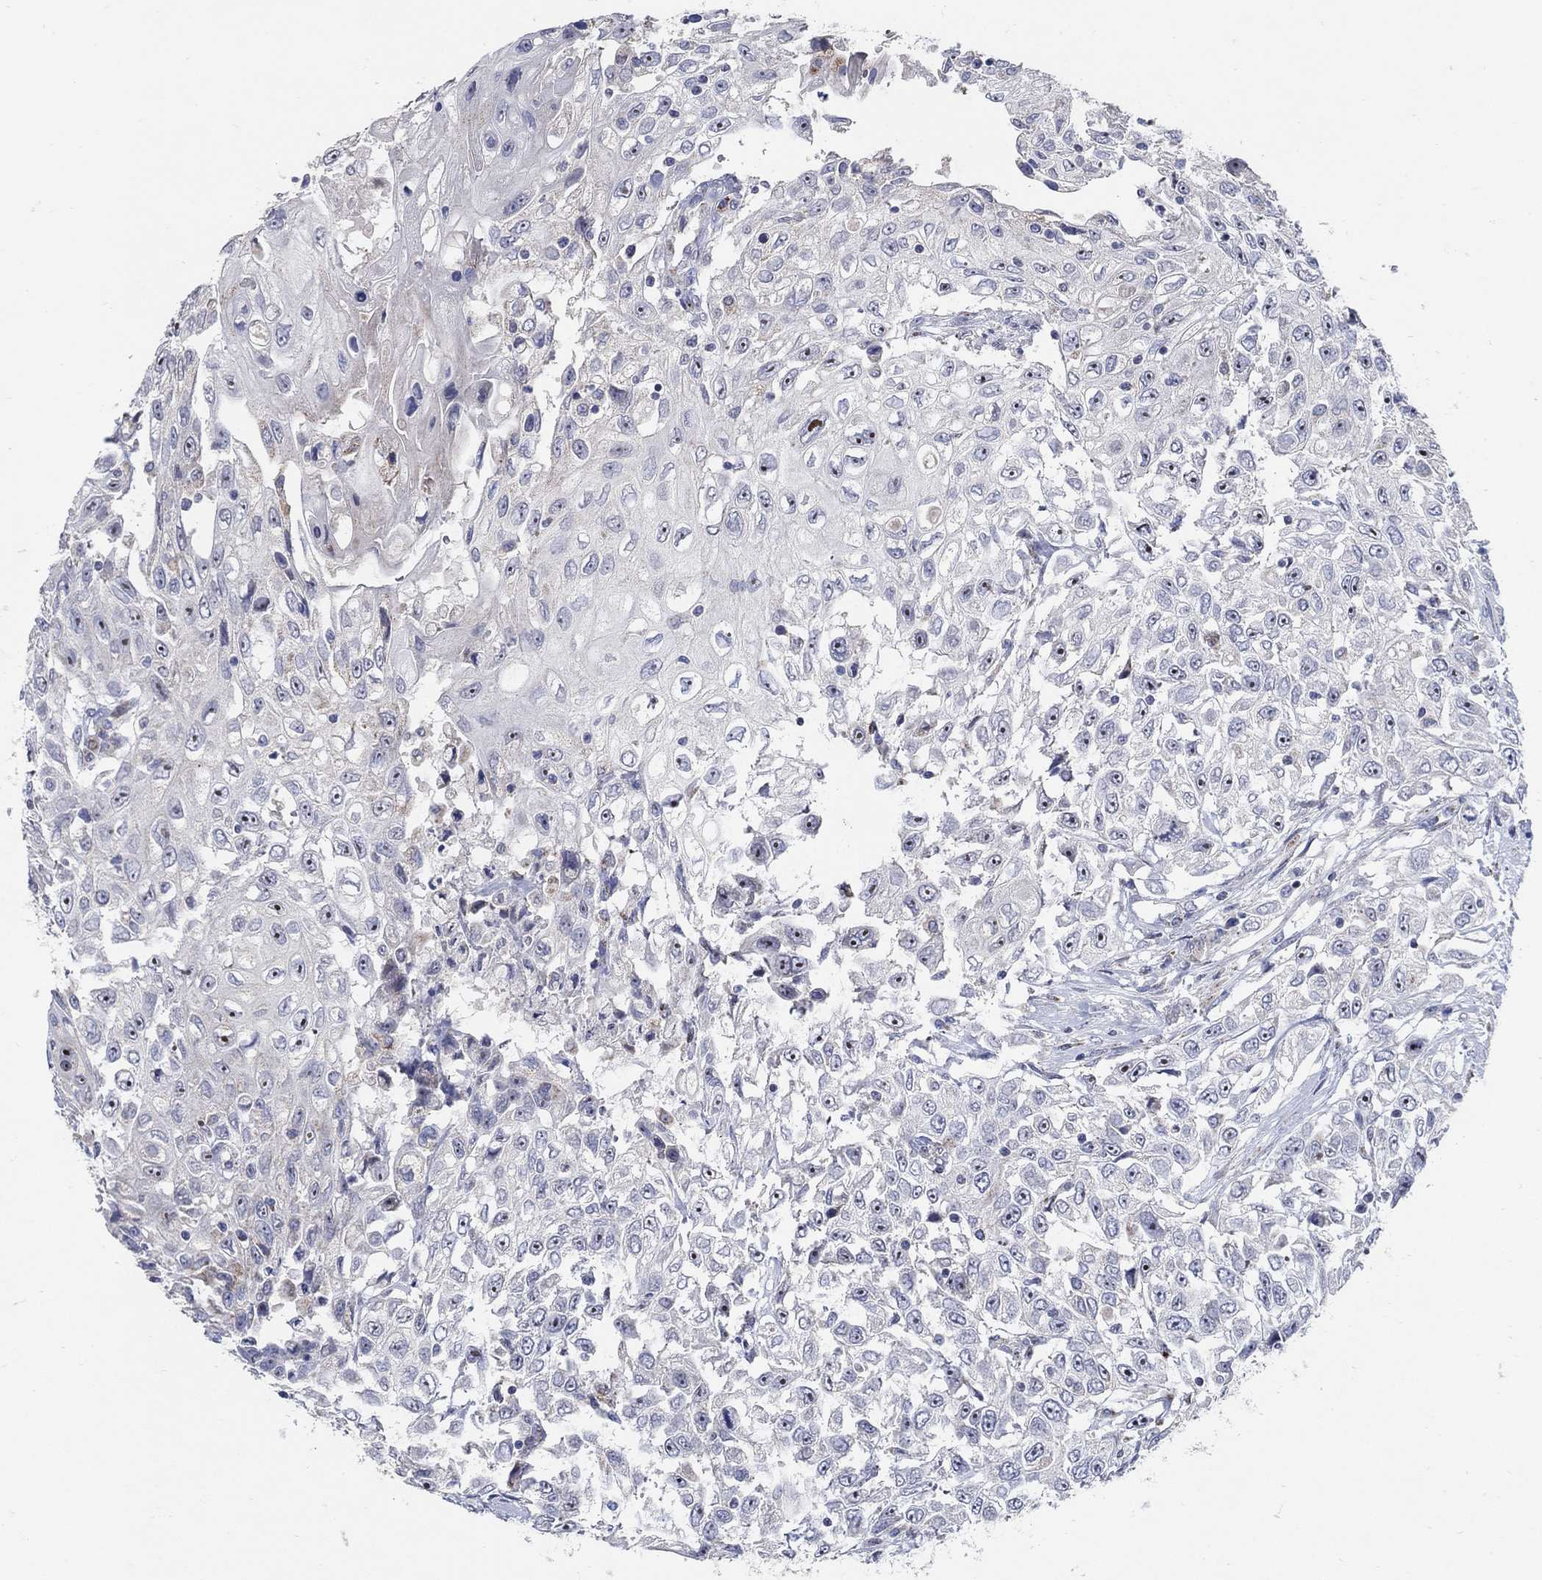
{"staining": {"intensity": "negative", "quantity": "none", "location": "none"}, "tissue": "urothelial cancer", "cell_type": "Tumor cells", "image_type": "cancer", "snomed": [{"axis": "morphology", "description": "Urothelial carcinoma, High grade"}, {"axis": "topography", "description": "Urinary bladder"}], "caption": "IHC photomicrograph of neoplastic tissue: urothelial cancer stained with DAB (3,3'-diaminobenzidine) displays no significant protein staining in tumor cells.", "gene": "HMX2", "patient": {"sex": "female", "age": 56}}